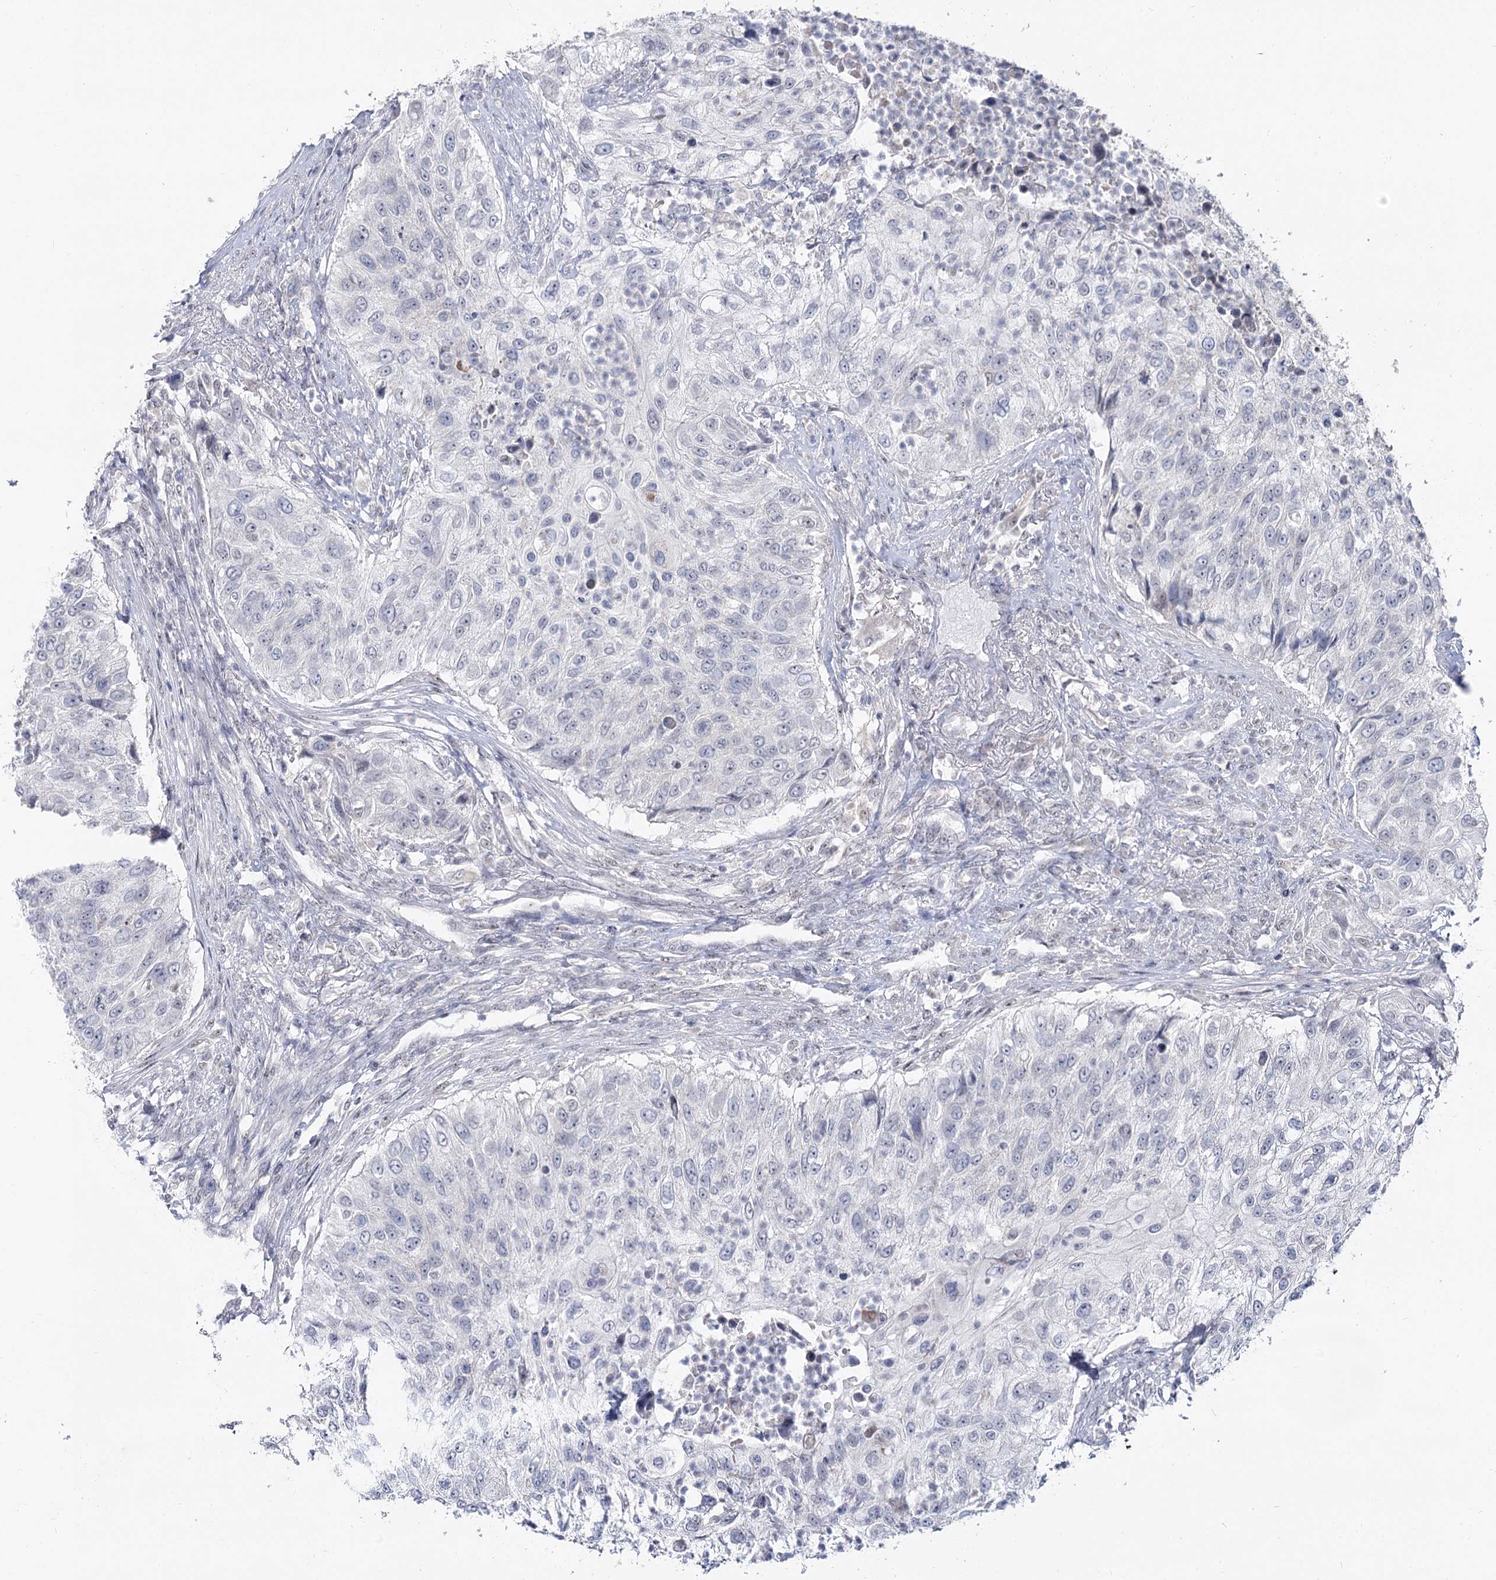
{"staining": {"intensity": "negative", "quantity": "none", "location": "none"}, "tissue": "urothelial cancer", "cell_type": "Tumor cells", "image_type": "cancer", "snomed": [{"axis": "morphology", "description": "Urothelial carcinoma, High grade"}, {"axis": "topography", "description": "Urinary bladder"}], "caption": "Protein analysis of urothelial cancer demonstrates no significant expression in tumor cells. (DAB (3,3'-diaminobenzidine) IHC, high magnification).", "gene": "RUFY4", "patient": {"sex": "female", "age": 60}}